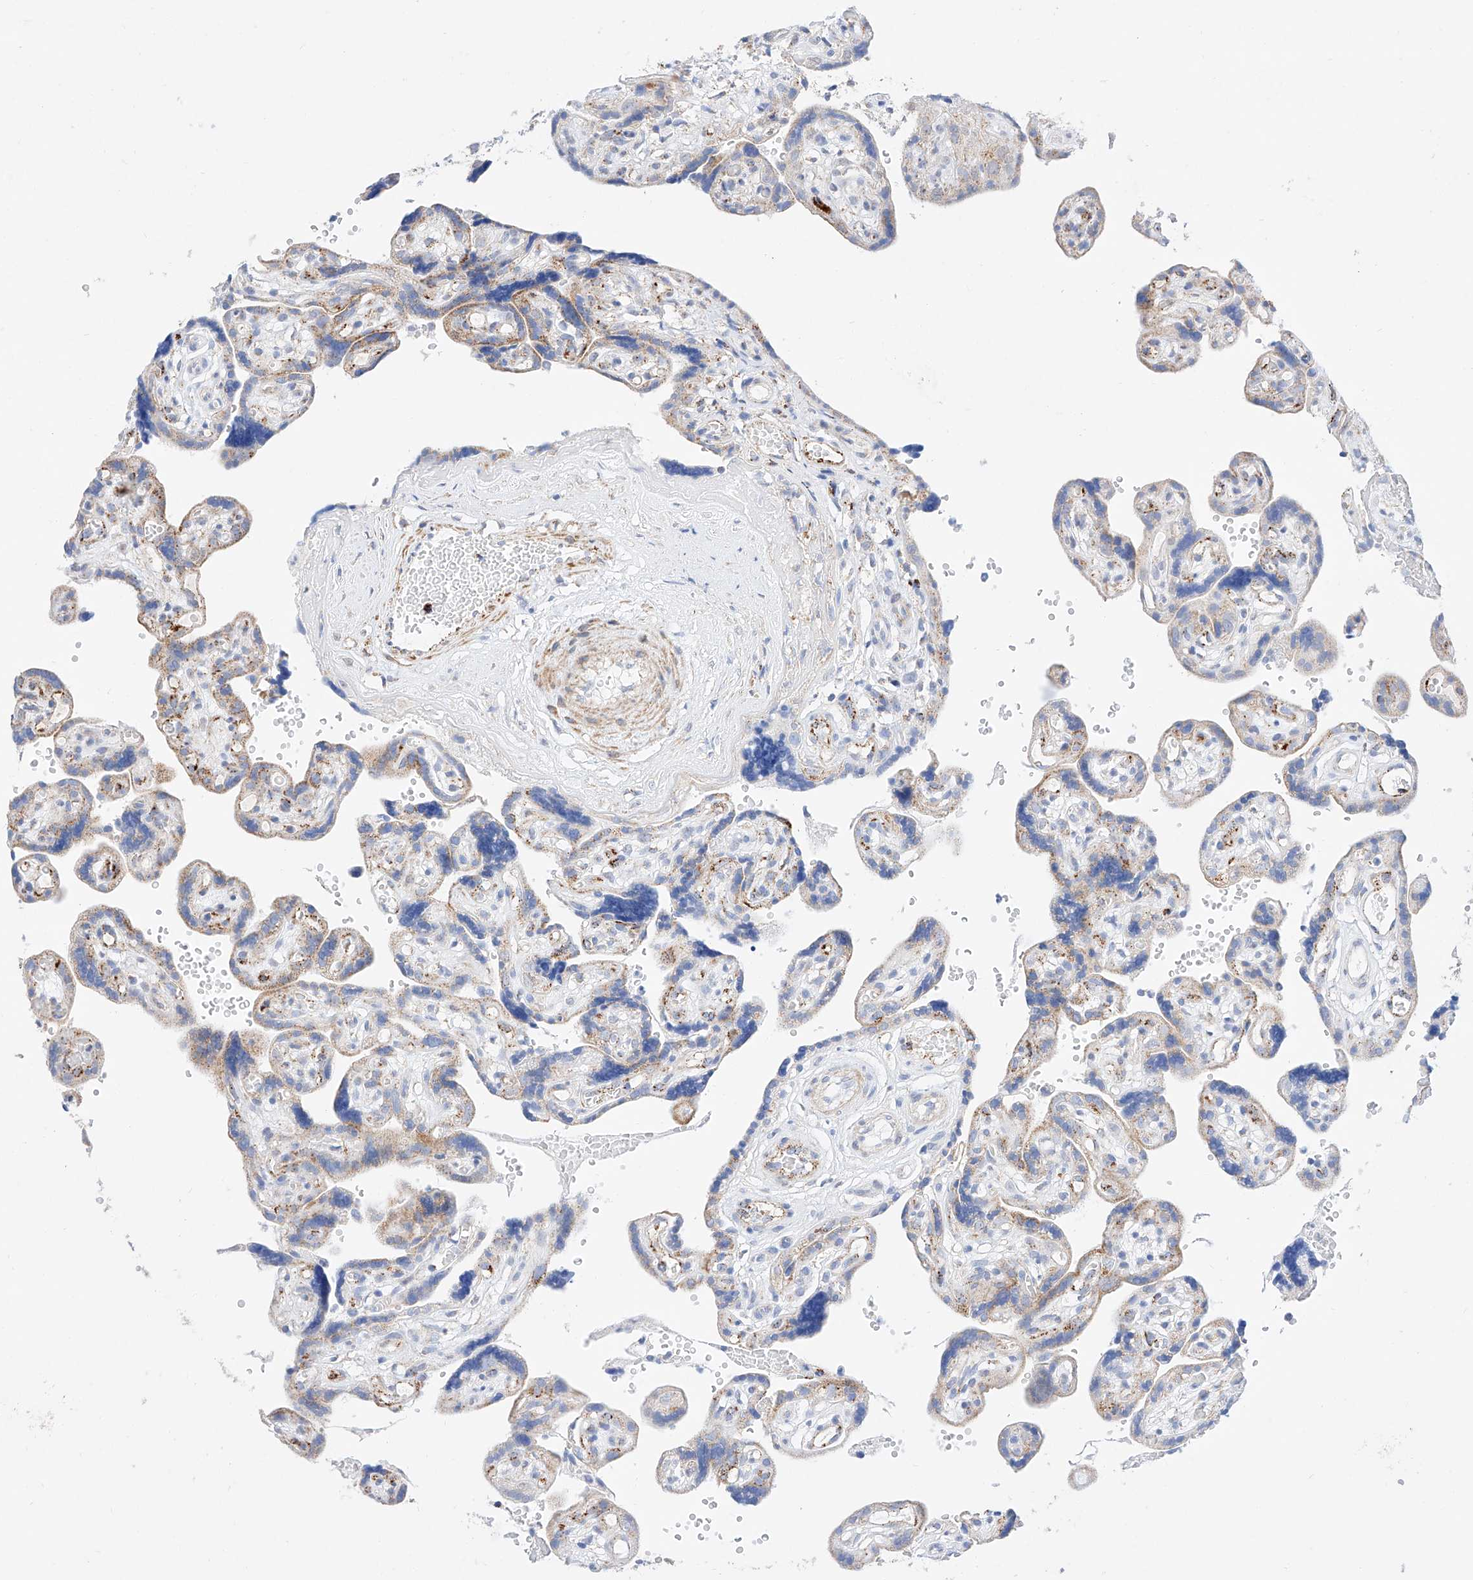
{"staining": {"intensity": "moderate", "quantity": "<25%", "location": "cytoplasmic/membranous"}, "tissue": "placenta", "cell_type": "Decidual cells", "image_type": "normal", "snomed": [{"axis": "morphology", "description": "Normal tissue, NOS"}, {"axis": "topography", "description": "Placenta"}], "caption": "An immunohistochemistry (IHC) photomicrograph of unremarkable tissue is shown. Protein staining in brown highlights moderate cytoplasmic/membranous positivity in placenta within decidual cells.", "gene": "C6orf62", "patient": {"sex": "female", "age": 30}}